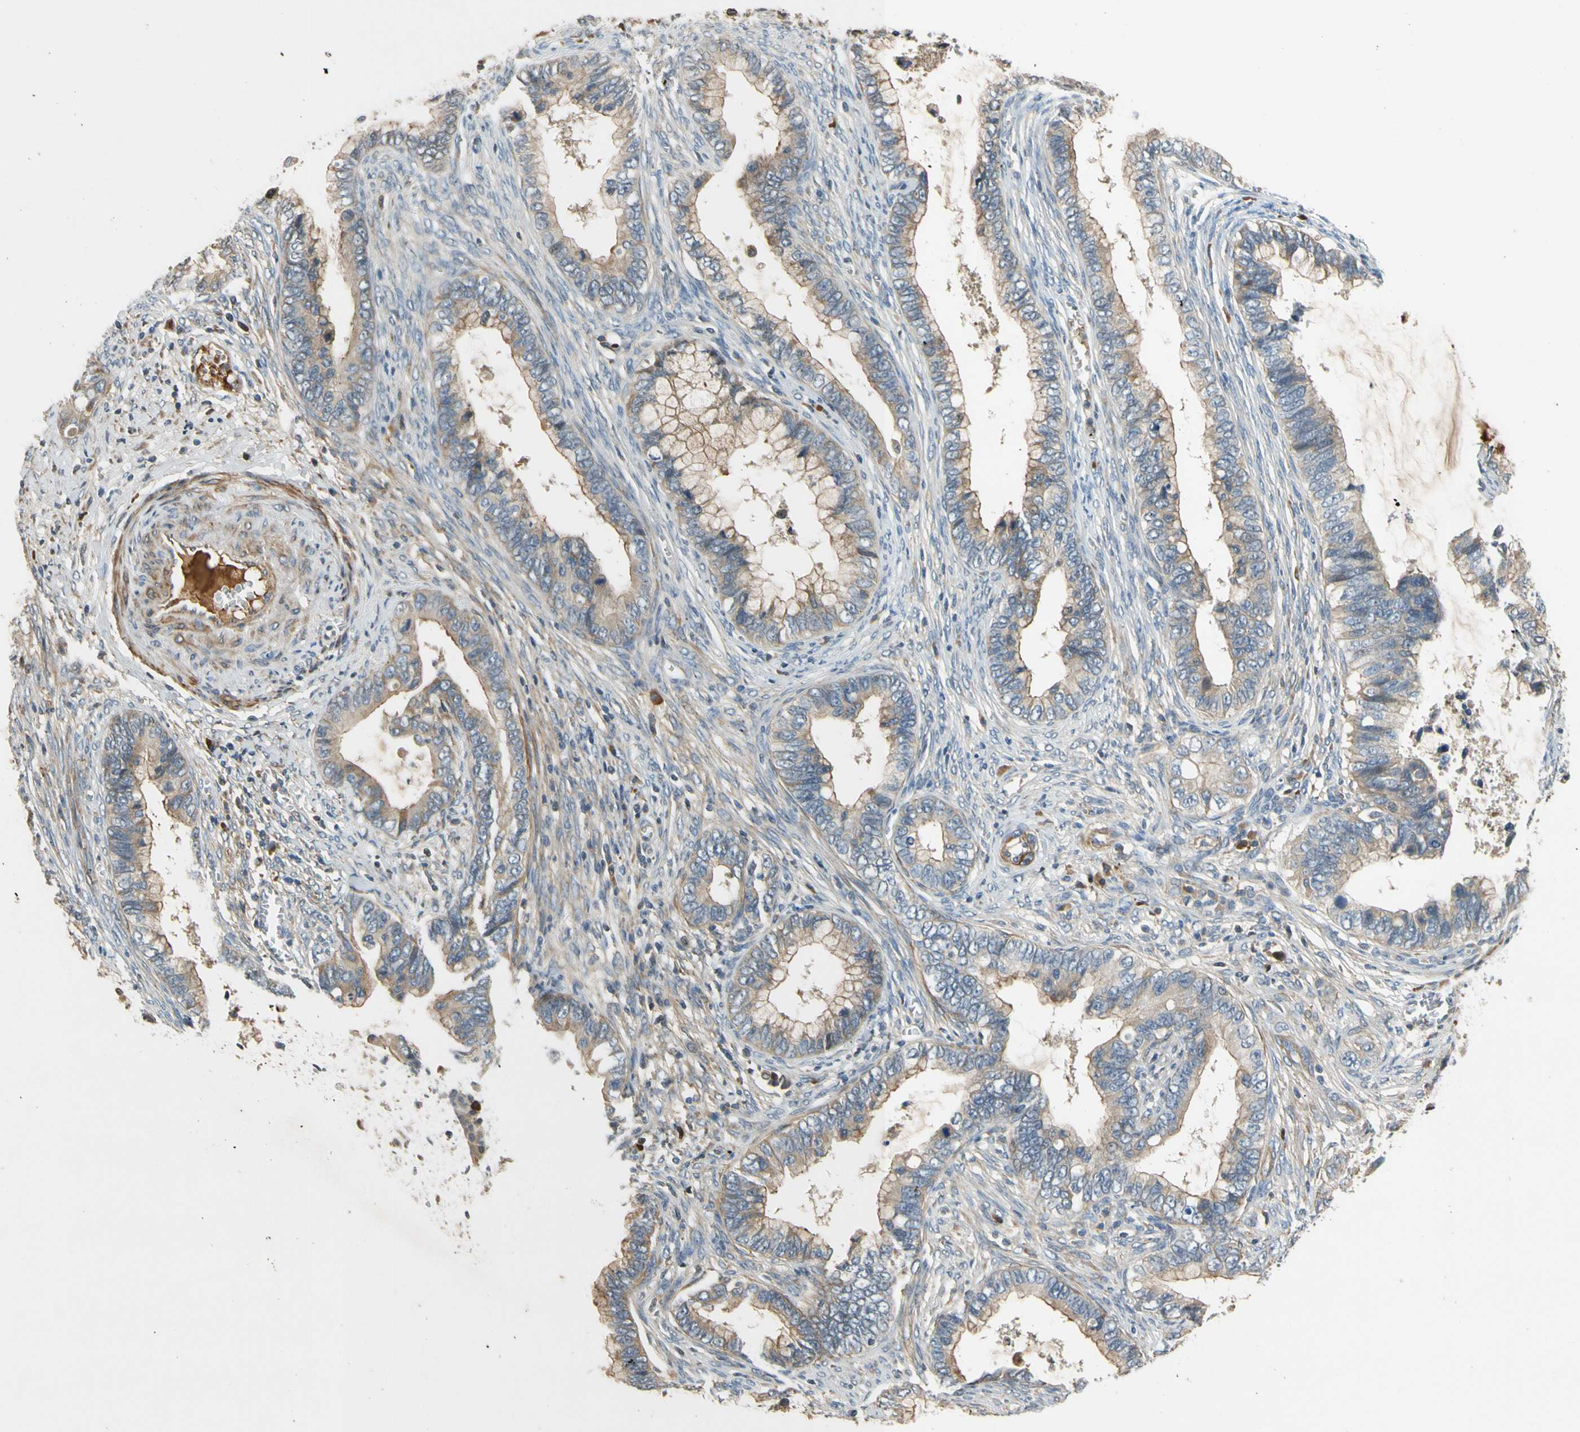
{"staining": {"intensity": "weak", "quantity": ">75%", "location": "cytoplasmic/membranous"}, "tissue": "cervical cancer", "cell_type": "Tumor cells", "image_type": "cancer", "snomed": [{"axis": "morphology", "description": "Adenocarcinoma, NOS"}, {"axis": "topography", "description": "Cervix"}], "caption": "Cervical adenocarcinoma stained with a brown dye exhibits weak cytoplasmic/membranous positive positivity in approximately >75% of tumor cells.", "gene": "C4A", "patient": {"sex": "female", "age": 44}}